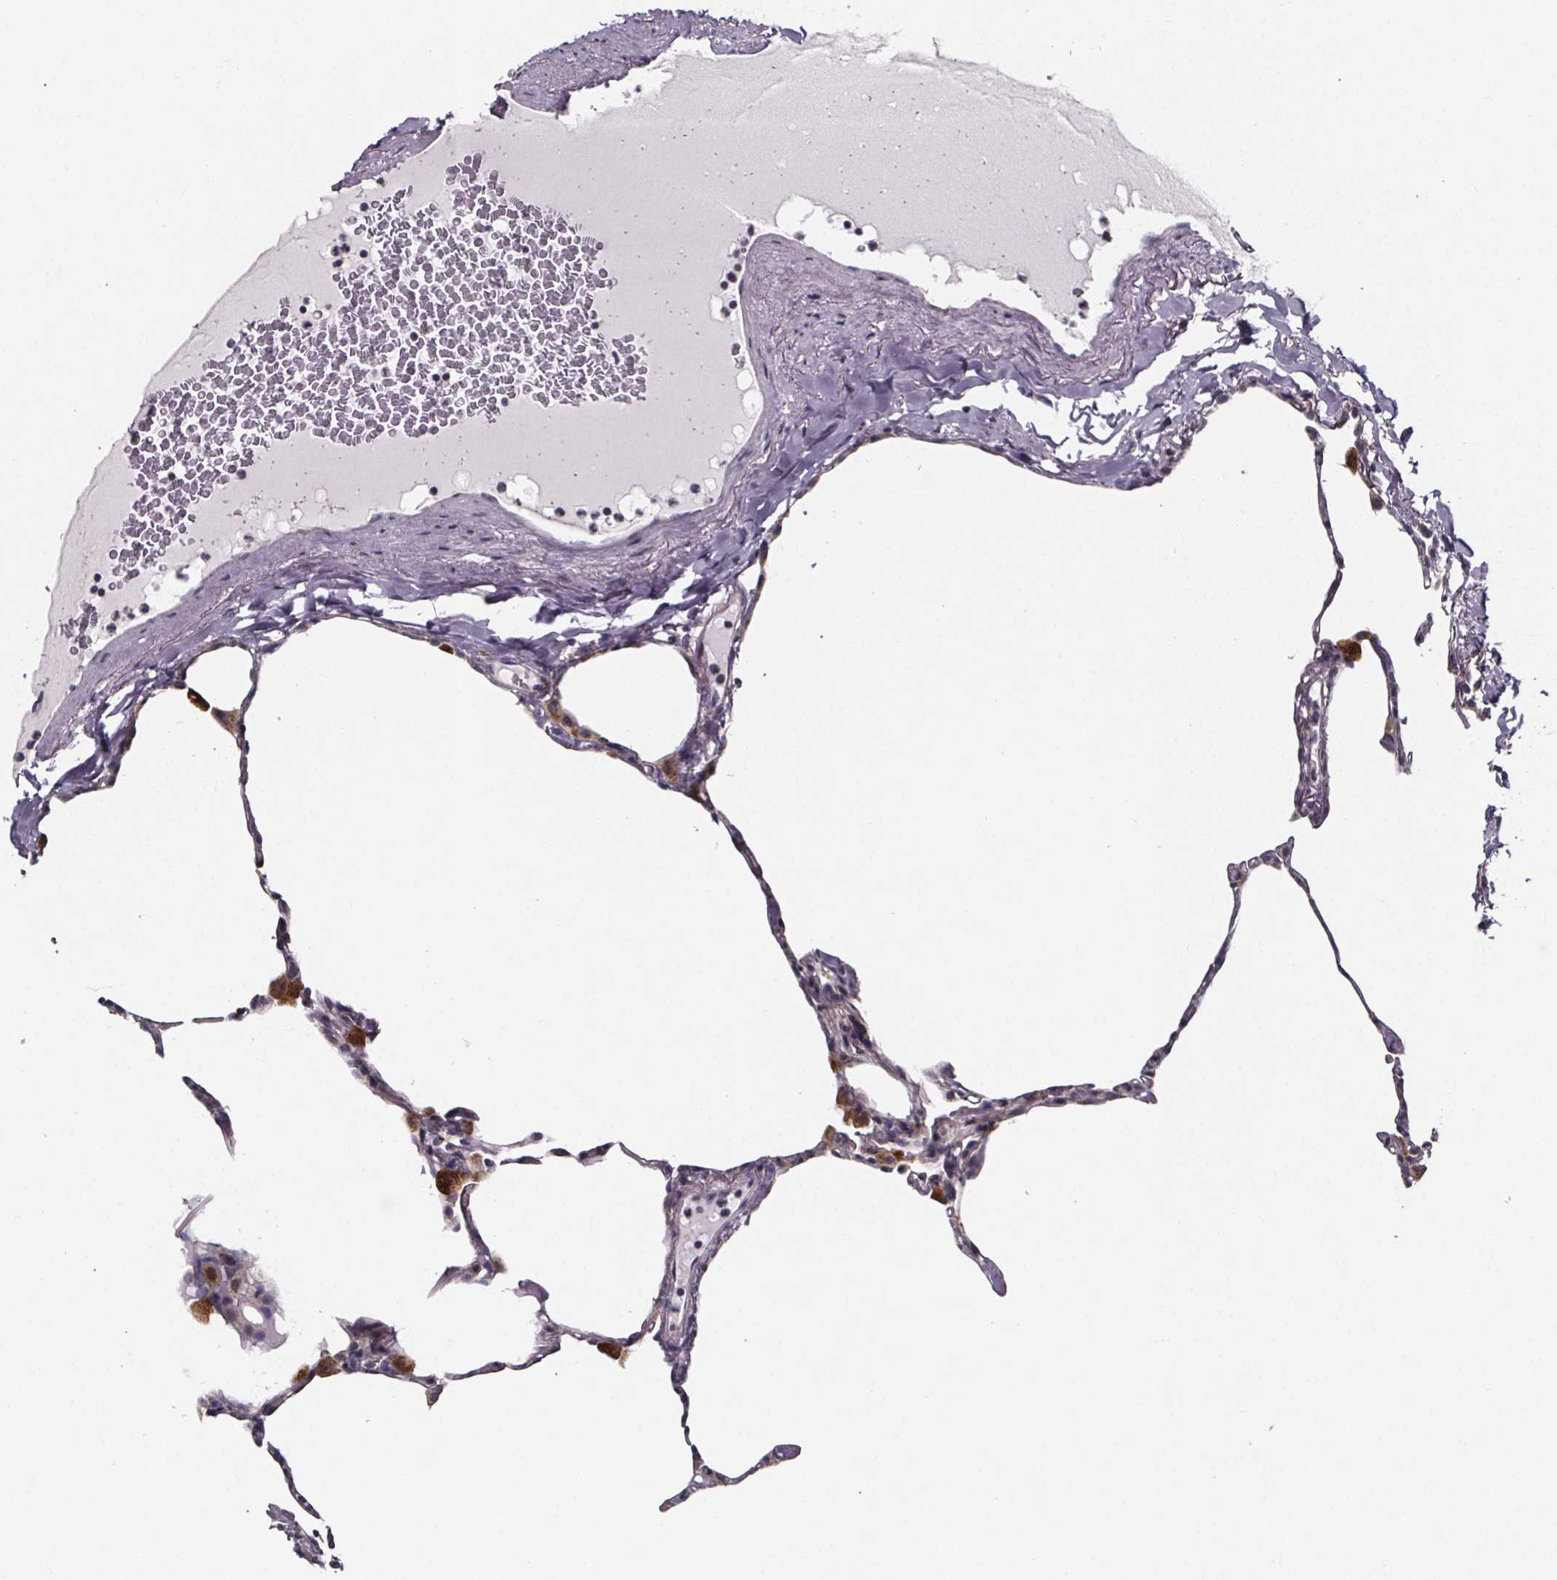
{"staining": {"intensity": "weak", "quantity": "25%-75%", "location": "cytoplasmic/membranous"}, "tissue": "lung", "cell_type": "Alveolar cells", "image_type": "normal", "snomed": [{"axis": "morphology", "description": "Normal tissue, NOS"}, {"axis": "topography", "description": "Lung"}], "caption": "A photomicrograph of lung stained for a protein displays weak cytoplasmic/membranous brown staining in alveolar cells. Immunohistochemistry (ihc) stains the protein in brown and the nuclei are stained blue.", "gene": "NDST1", "patient": {"sex": "male", "age": 65}}